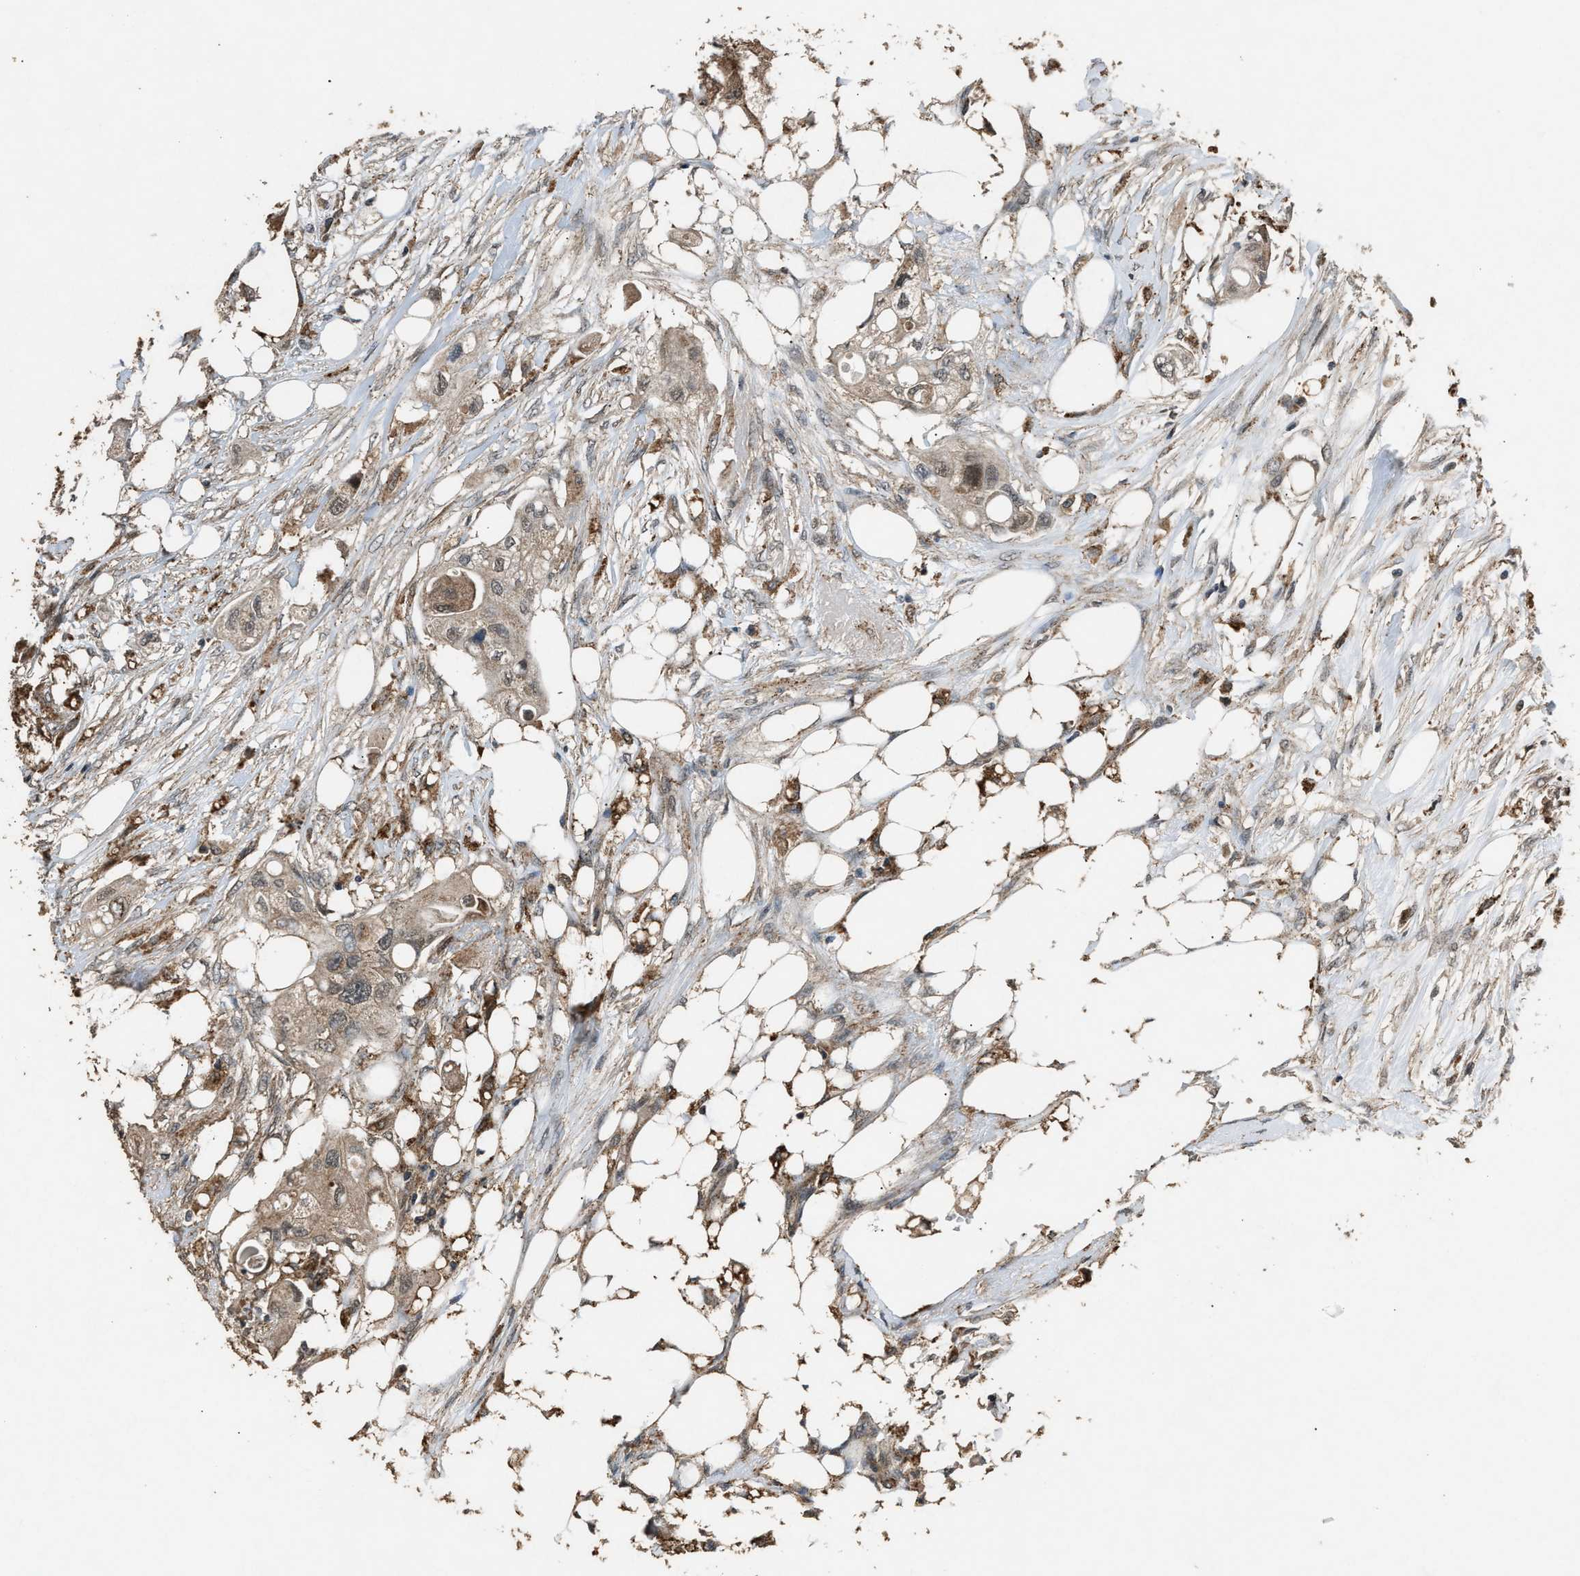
{"staining": {"intensity": "weak", "quantity": ">75%", "location": "cytoplasmic/membranous"}, "tissue": "colorectal cancer", "cell_type": "Tumor cells", "image_type": "cancer", "snomed": [{"axis": "morphology", "description": "Adenocarcinoma, NOS"}, {"axis": "topography", "description": "Colon"}], "caption": "A photomicrograph of human adenocarcinoma (colorectal) stained for a protein demonstrates weak cytoplasmic/membranous brown staining in tumor cells. (brown staining indicates protein expression, while blue staining denotes nuclei).", "gene": "PSMD1", "patient": {"sex": "female", "age": 57}}